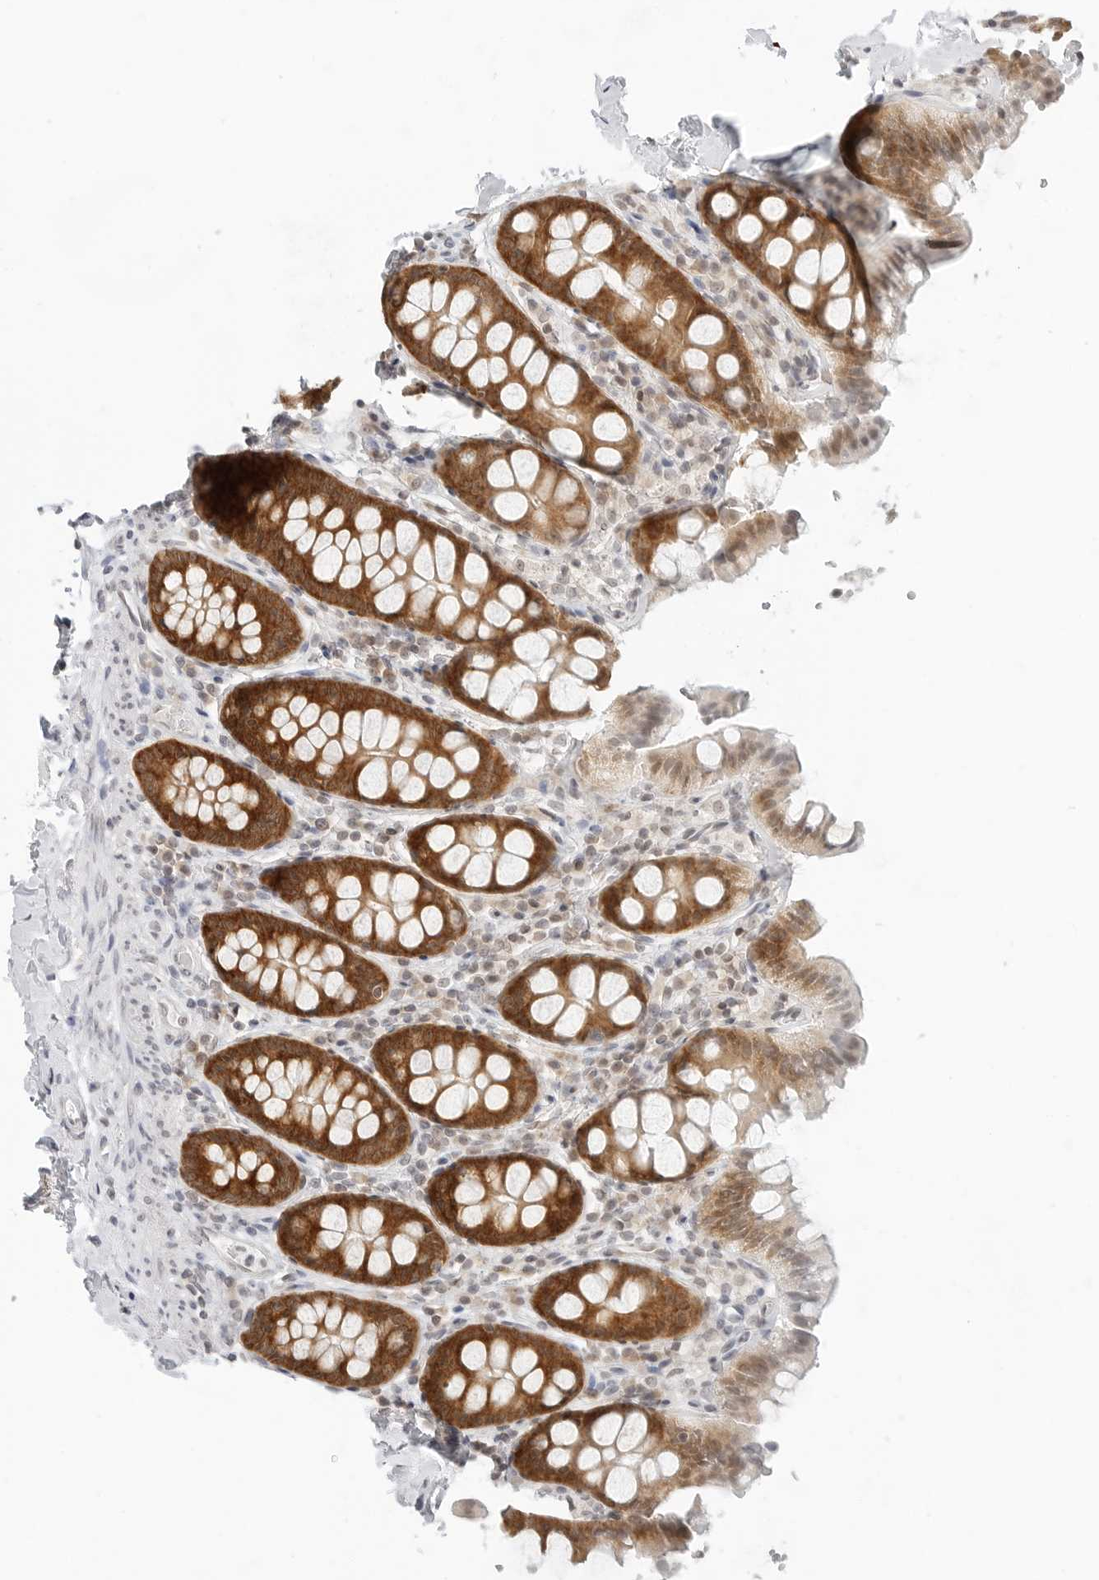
{"staining": {"intensity": "negative", "quantity": "none", "location": "none"}, "tissue": "colon", "cell_type": "Endothelial cells", "image_type": "normal", "snomed": [{"axis": "morphology", "description": "Normal tissue, NOS"}, {"axis": "topography", "description": "Colon"}, {"axis": "topography", "description": "Peripheral nerve tissue"}], "caption": "High power microscopy photomicrograph of an immunohistochemistry micrograph of normal colon, revealing no significant staining in endothelial cells. (Brightfield microscopy of DAB (3,3'-diaminobenzidine) immunohistochemistry at high magnification).", "gene": "METAP1", "patient": {"sex": "female", "age": 61}}